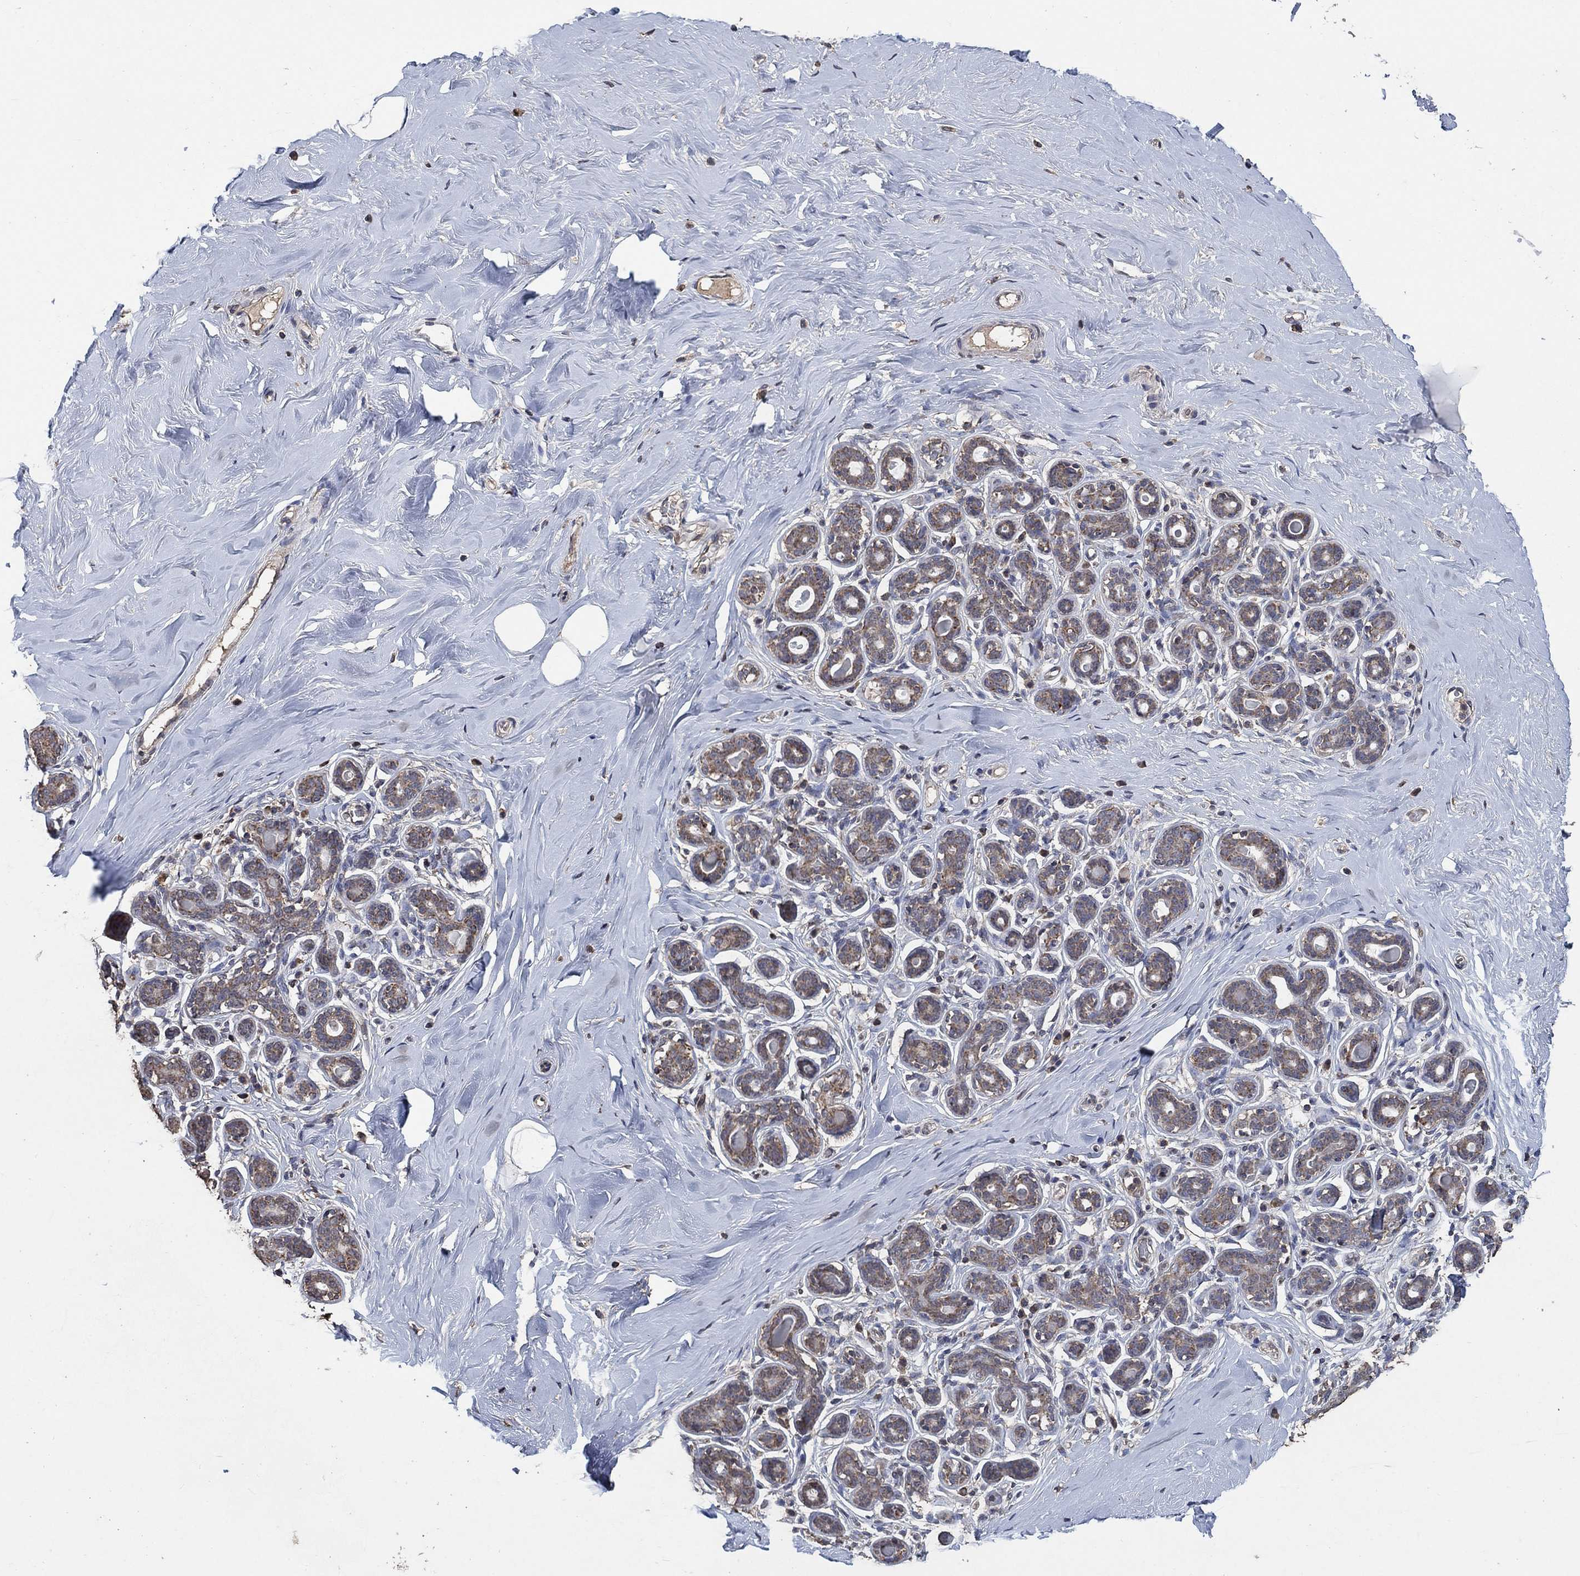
{"staining": {"intensity": "strong", "quantity": "<25%", "location": "cytoplasmic/membranous"}, "tissue": "breast", "cell_type": "Glandular cells", "image_type": "normal", "snomed": [{"axis": "morphology", "description": "Normal tissue, NOS"}, {"axis": "topography", "description": "Skin"}, {"axis": "topography", "description": "Breast"}], "caption": "Immunohistochemistry (IHC) (DAB (3,3'-diaminobenzidine)) staining of unremarkable breast exhibits strong cytoplasmic/membranous protein staining in about <25% of glandular cells.", "gene": "MRPS24", "patient": {"sex": "female", "age": 43}}